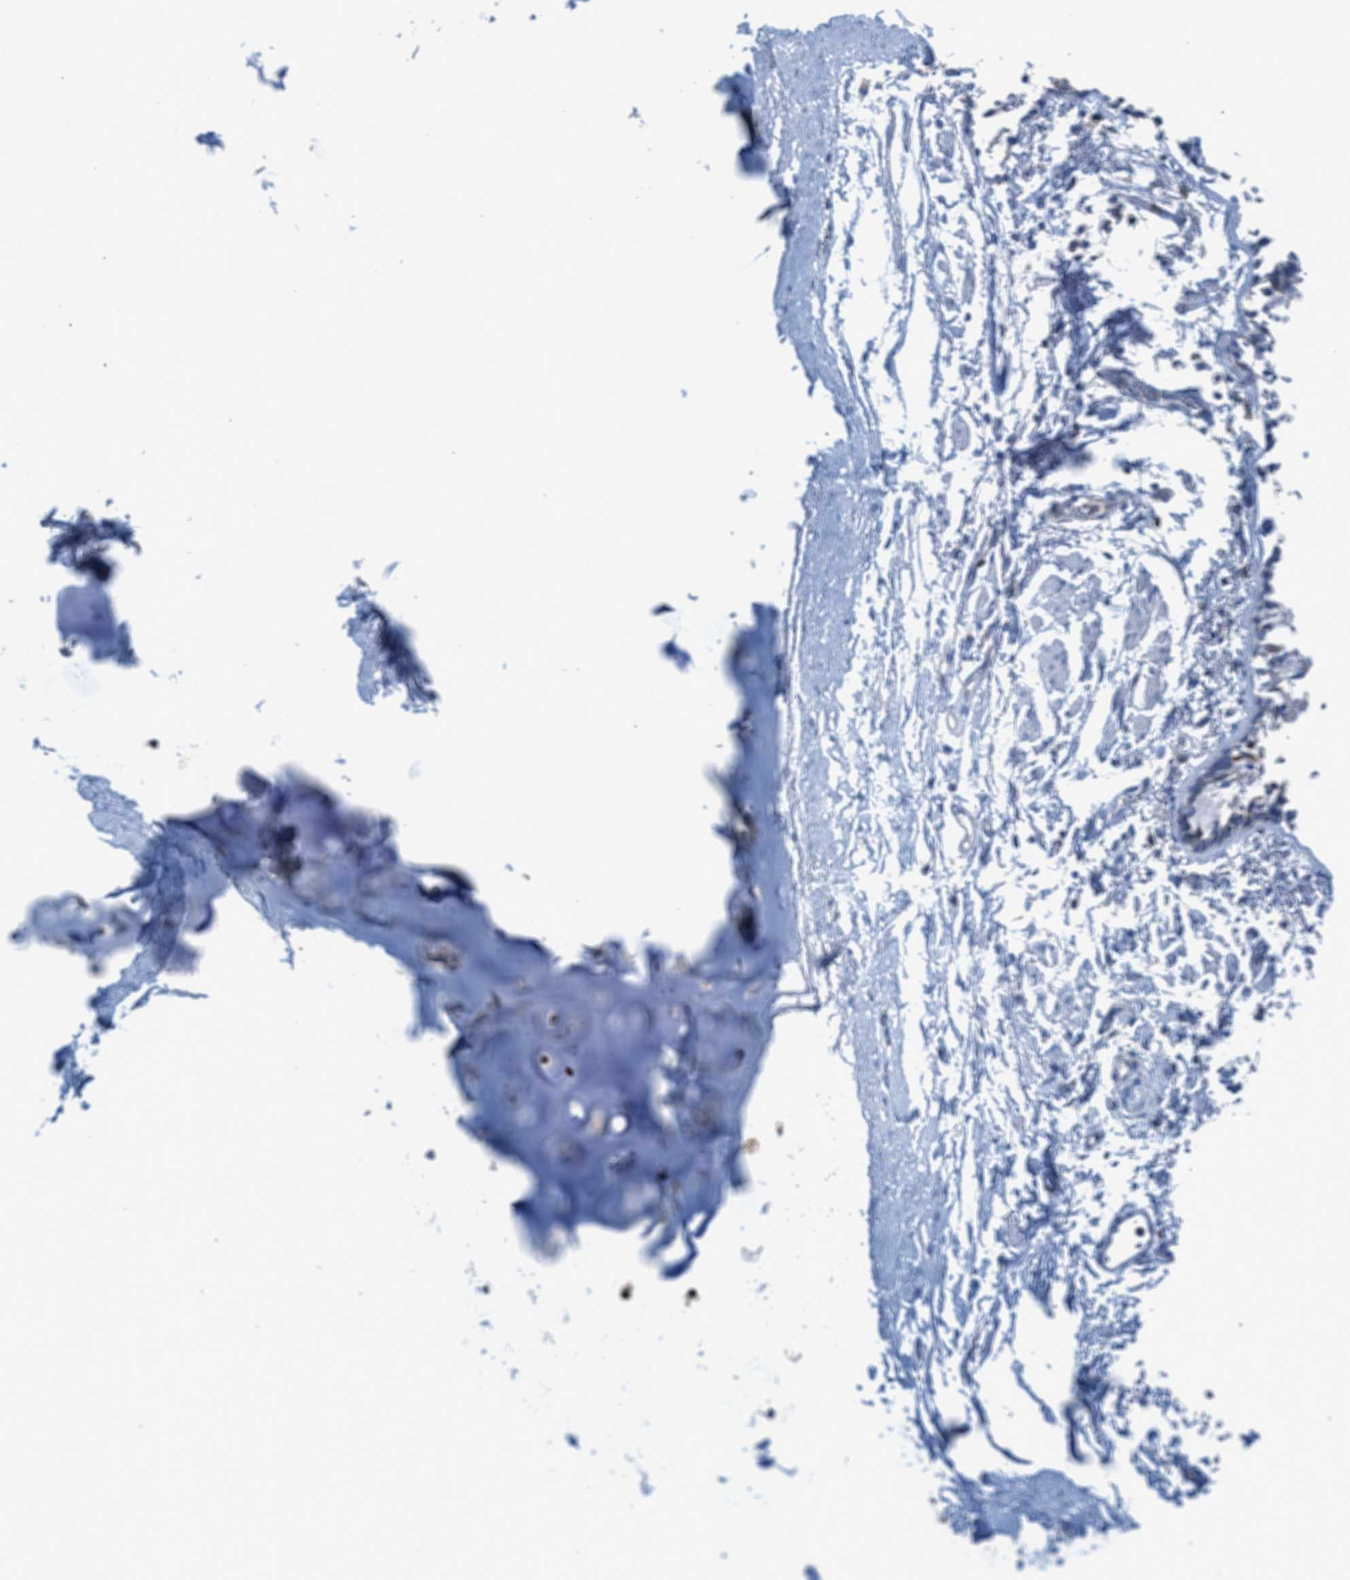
{"staining": {"intensity": "negative", "quantity": "none", "location": "none"}, "tissue": "adipose tissue", "cell_type": "Adipocytes", "image_type": "normal", "snomed": [{"axis": "morphology", "description": "Normal tissue, NOS"}, {"axis": "topography", "description": "Cartilage tissue"}, {"axis": "topography", "description": "Lung"}], "caption": "Immunohistochemistry of benign human adipose tissue exhibits no expression in adipocytes.", "gene": "PPM1D", "patient": {"sex": "female", "age": 77}}